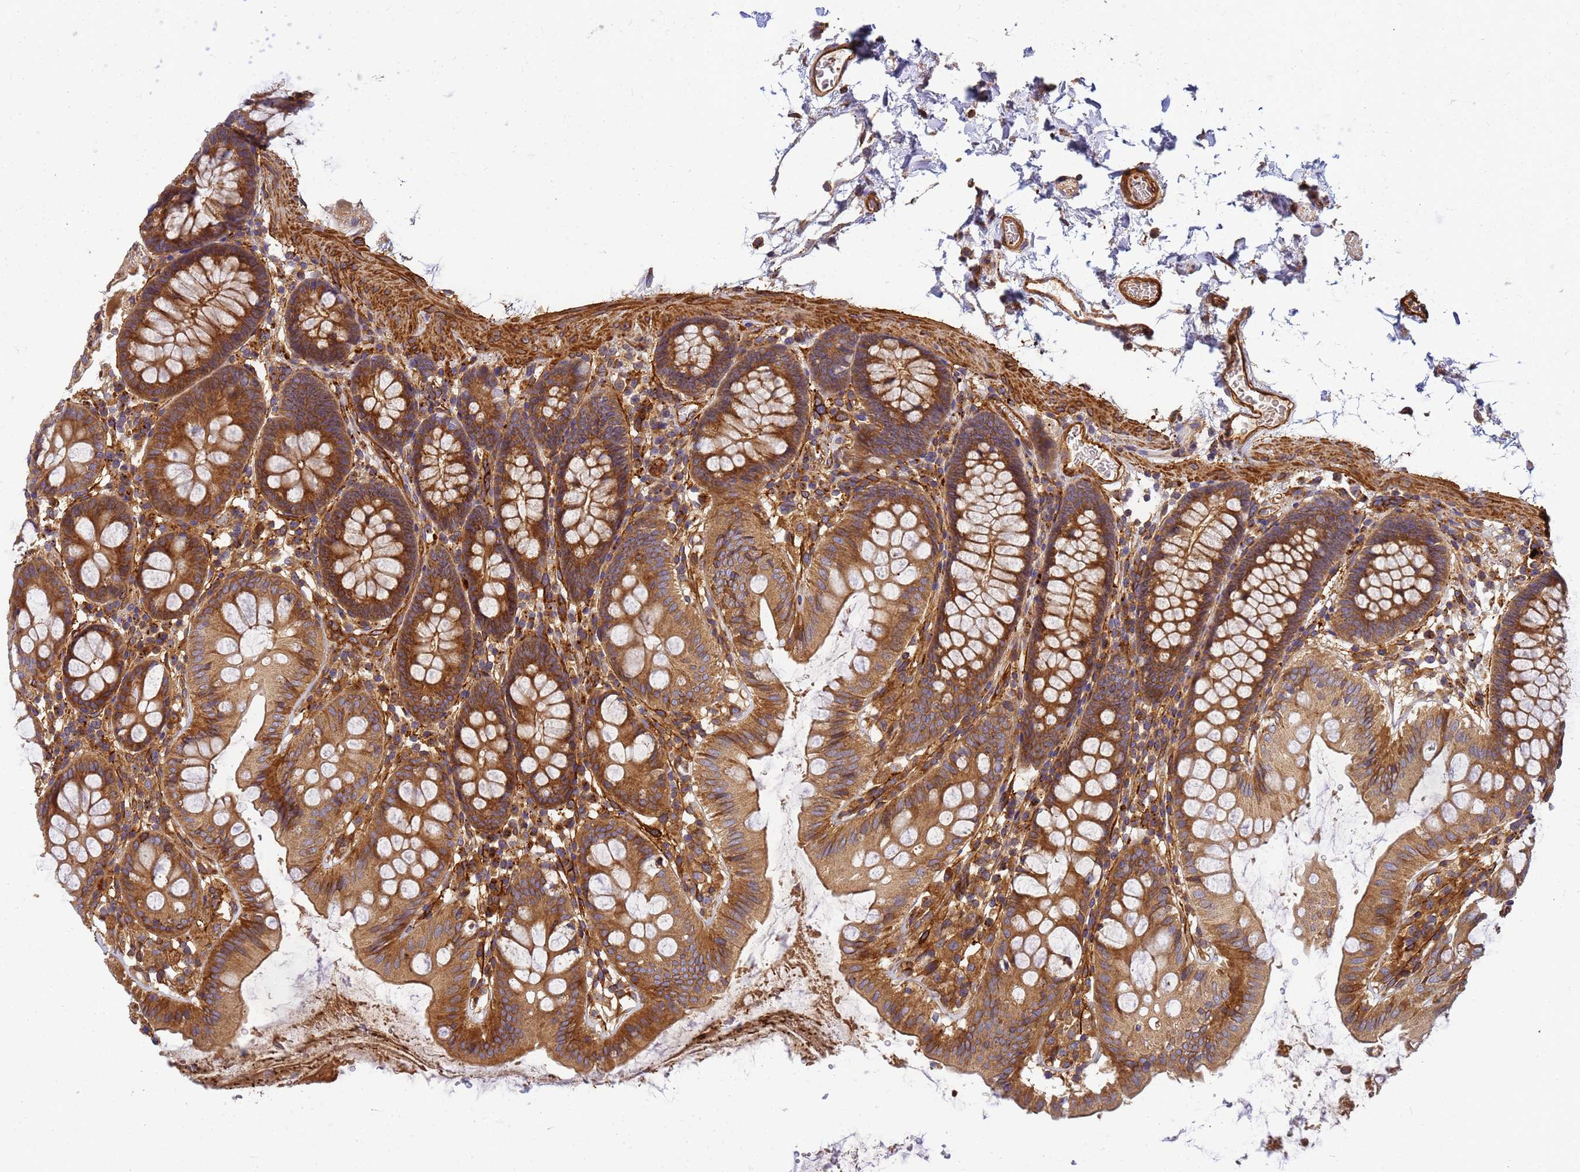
{"staining": {"intensity": "moderate", "quantity": ">75%", "location": "cytoplasmic/membranous"}, "tissue": "colon", "cell_type": "Endothelial cells", "image_type": "normal", "snomed": [{"axis": "morphology", "description": "Normal tissue, NOS"}, {"axis": "topography", "description": "Colon"}], "caption": "A high-resolution image shows IHC staining of benign colon, which exhibits moderate cytoplasmic/membranous expression in about >75% of endothelial cells.", "gene": "C2CD5", "patient": {"sex": "male", "age": 75}}